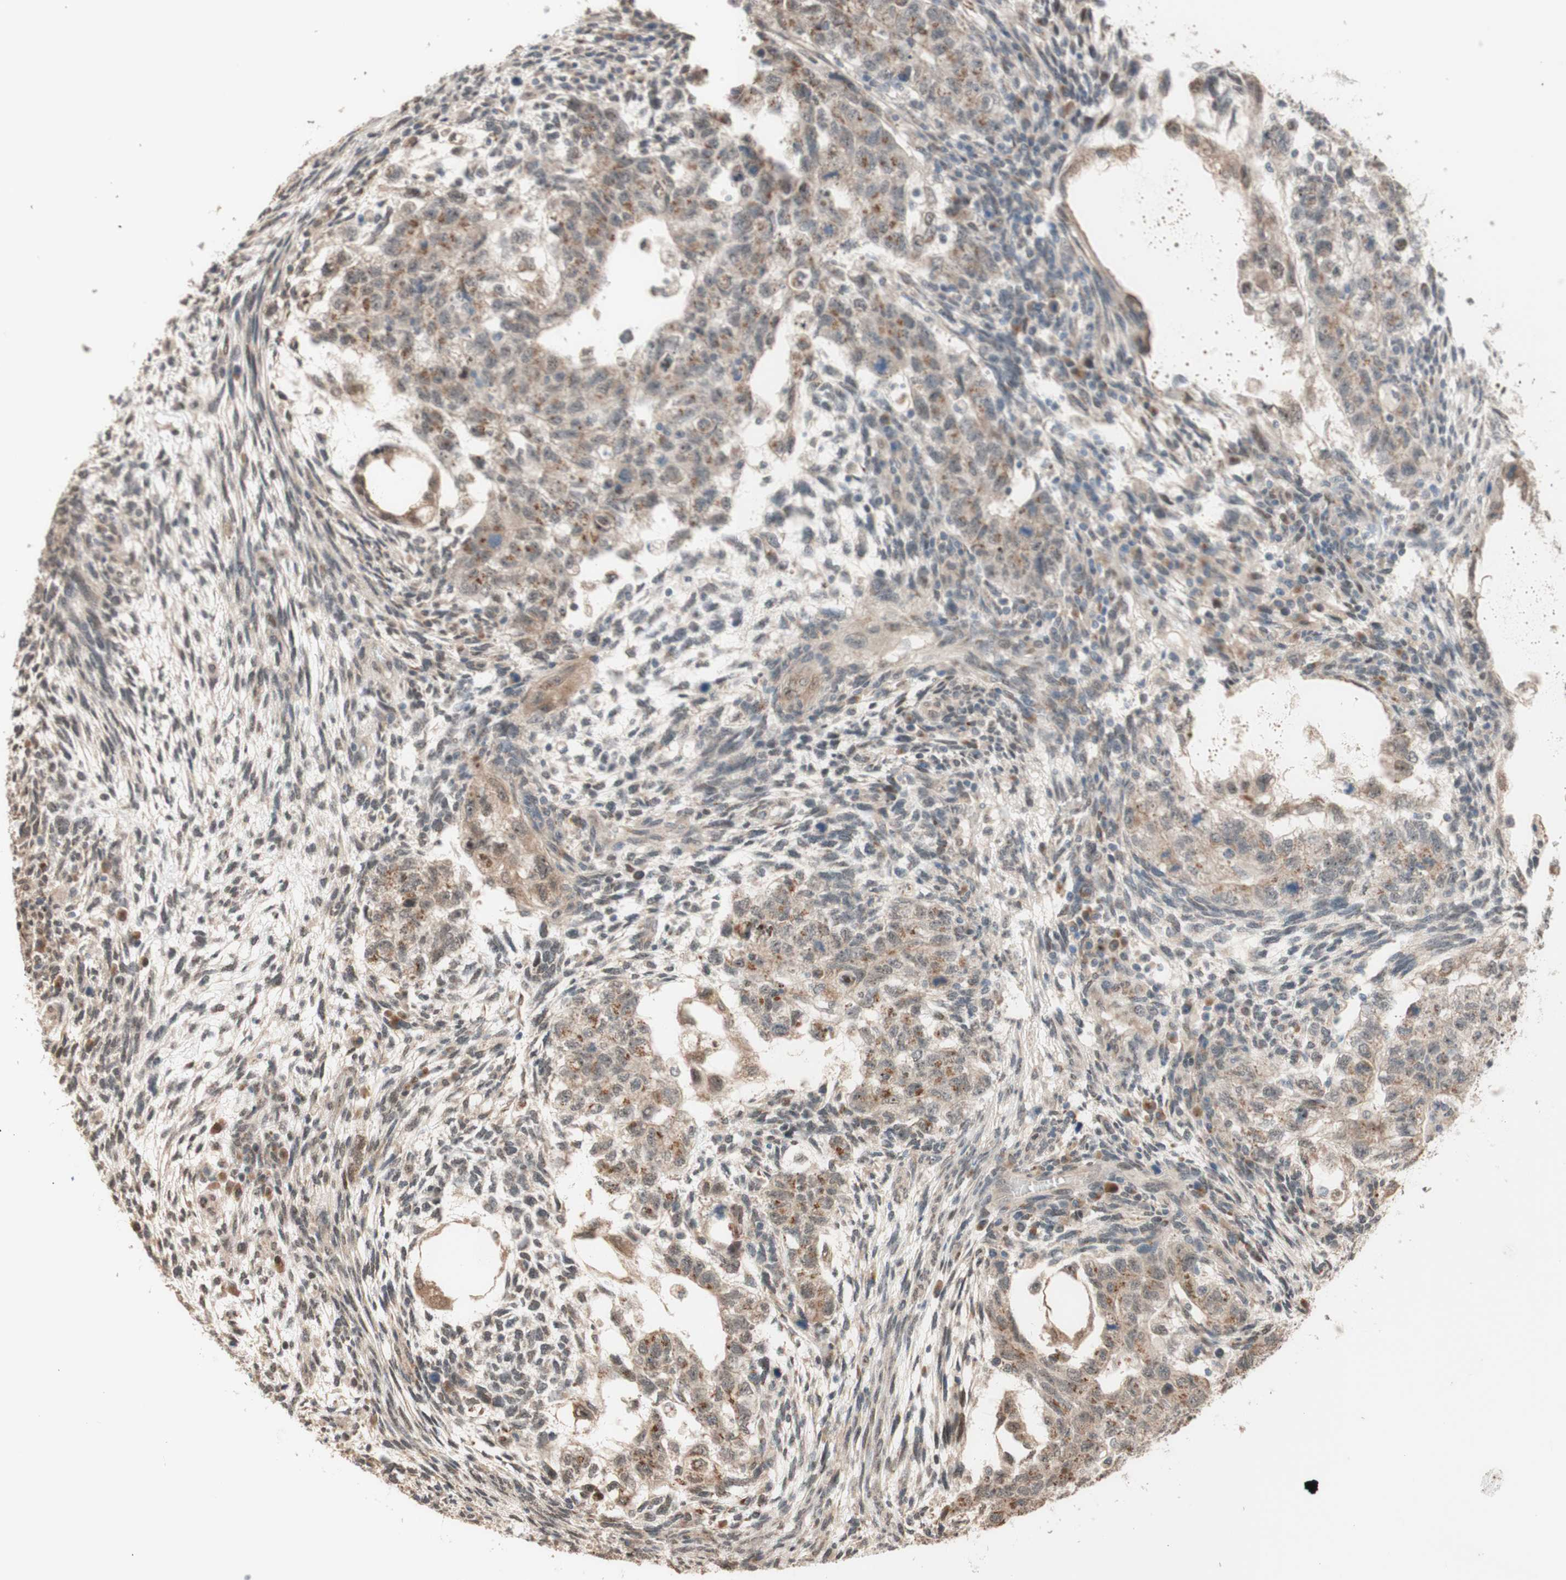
{"staining": {"intensity": "weak", "quantity": ">75%", "location": "cytoplasmic/membranous"}, "tissue": "testis cancer", "cell_type": "Tumor cells", "image_type": "cancer", "snomed": [{"axis": "morphology", "description": "Normal tissue, NOS"}, {"axis": "morphology", "description": "Carcinoma, Embryonal, NOS"}, {"axis": "topography", "description": "Testis"}], "caption": "This image exhibits testis cancer stained with immunohistochemistry to label a protein in brown. The cytoplasmic/membranous of tumor cells show weak positivity for the protein. Nuclei are counter-stained blue.", "gene": "CCNC", "patient": {"sex": "male", "age": 36}}